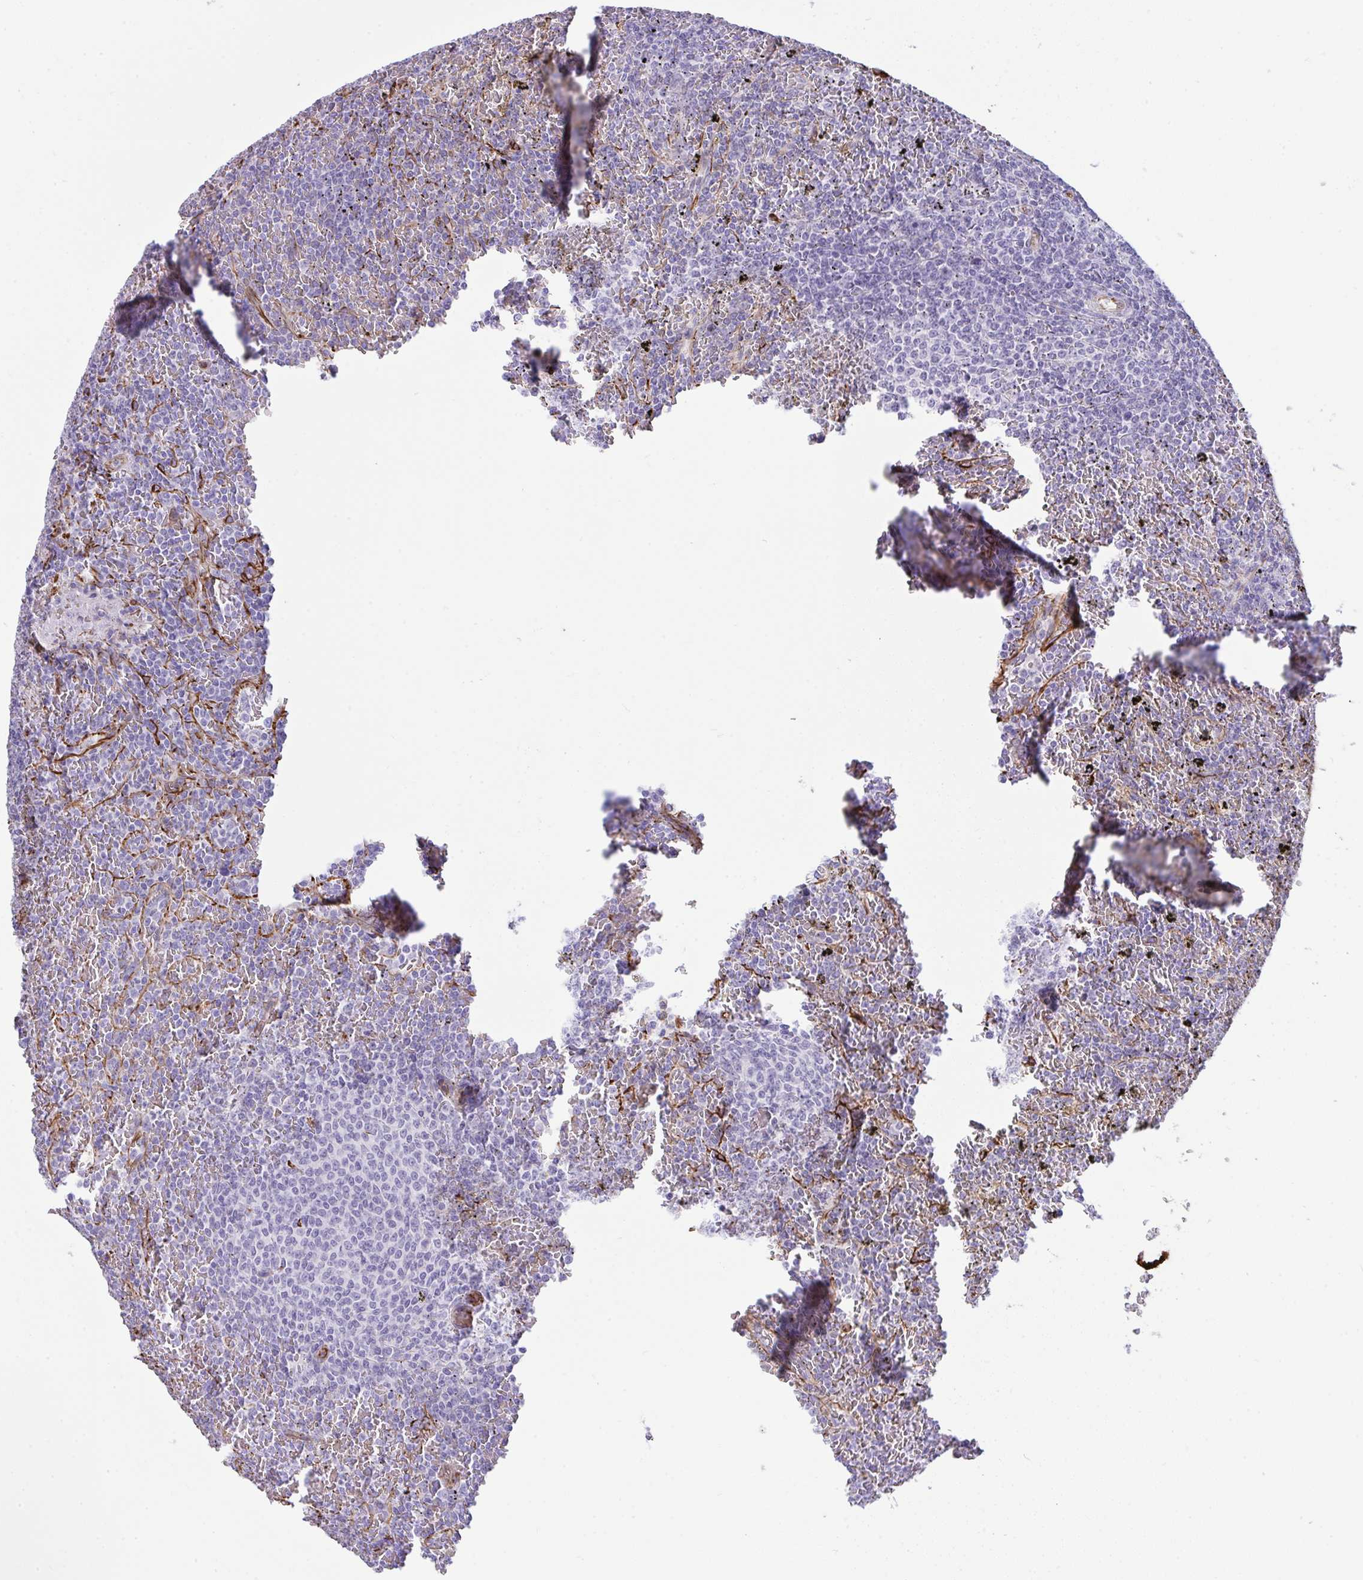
{"staining": {"intensity": "negative", "quantity": "none", "location": "none"}, "tissue": "lymphoma", "cell_type": "Tumor cells", "image_type": "cancer", "snomed": [{"axis": "morphology", "description": "Malignant lymphoma, non-Hodgkin's type, Low grade"}, {"axis": "topography", "description": "Spleen"}], "caption": "The immunohistochemistry (IHC) photomicrograph has no significant staining in tumor cells of low-grade malignant lymphoma, non-Hodgkin's type tissue.", "gene": "SLC35B1", "patient": {"sex": "female", "age": 77}}